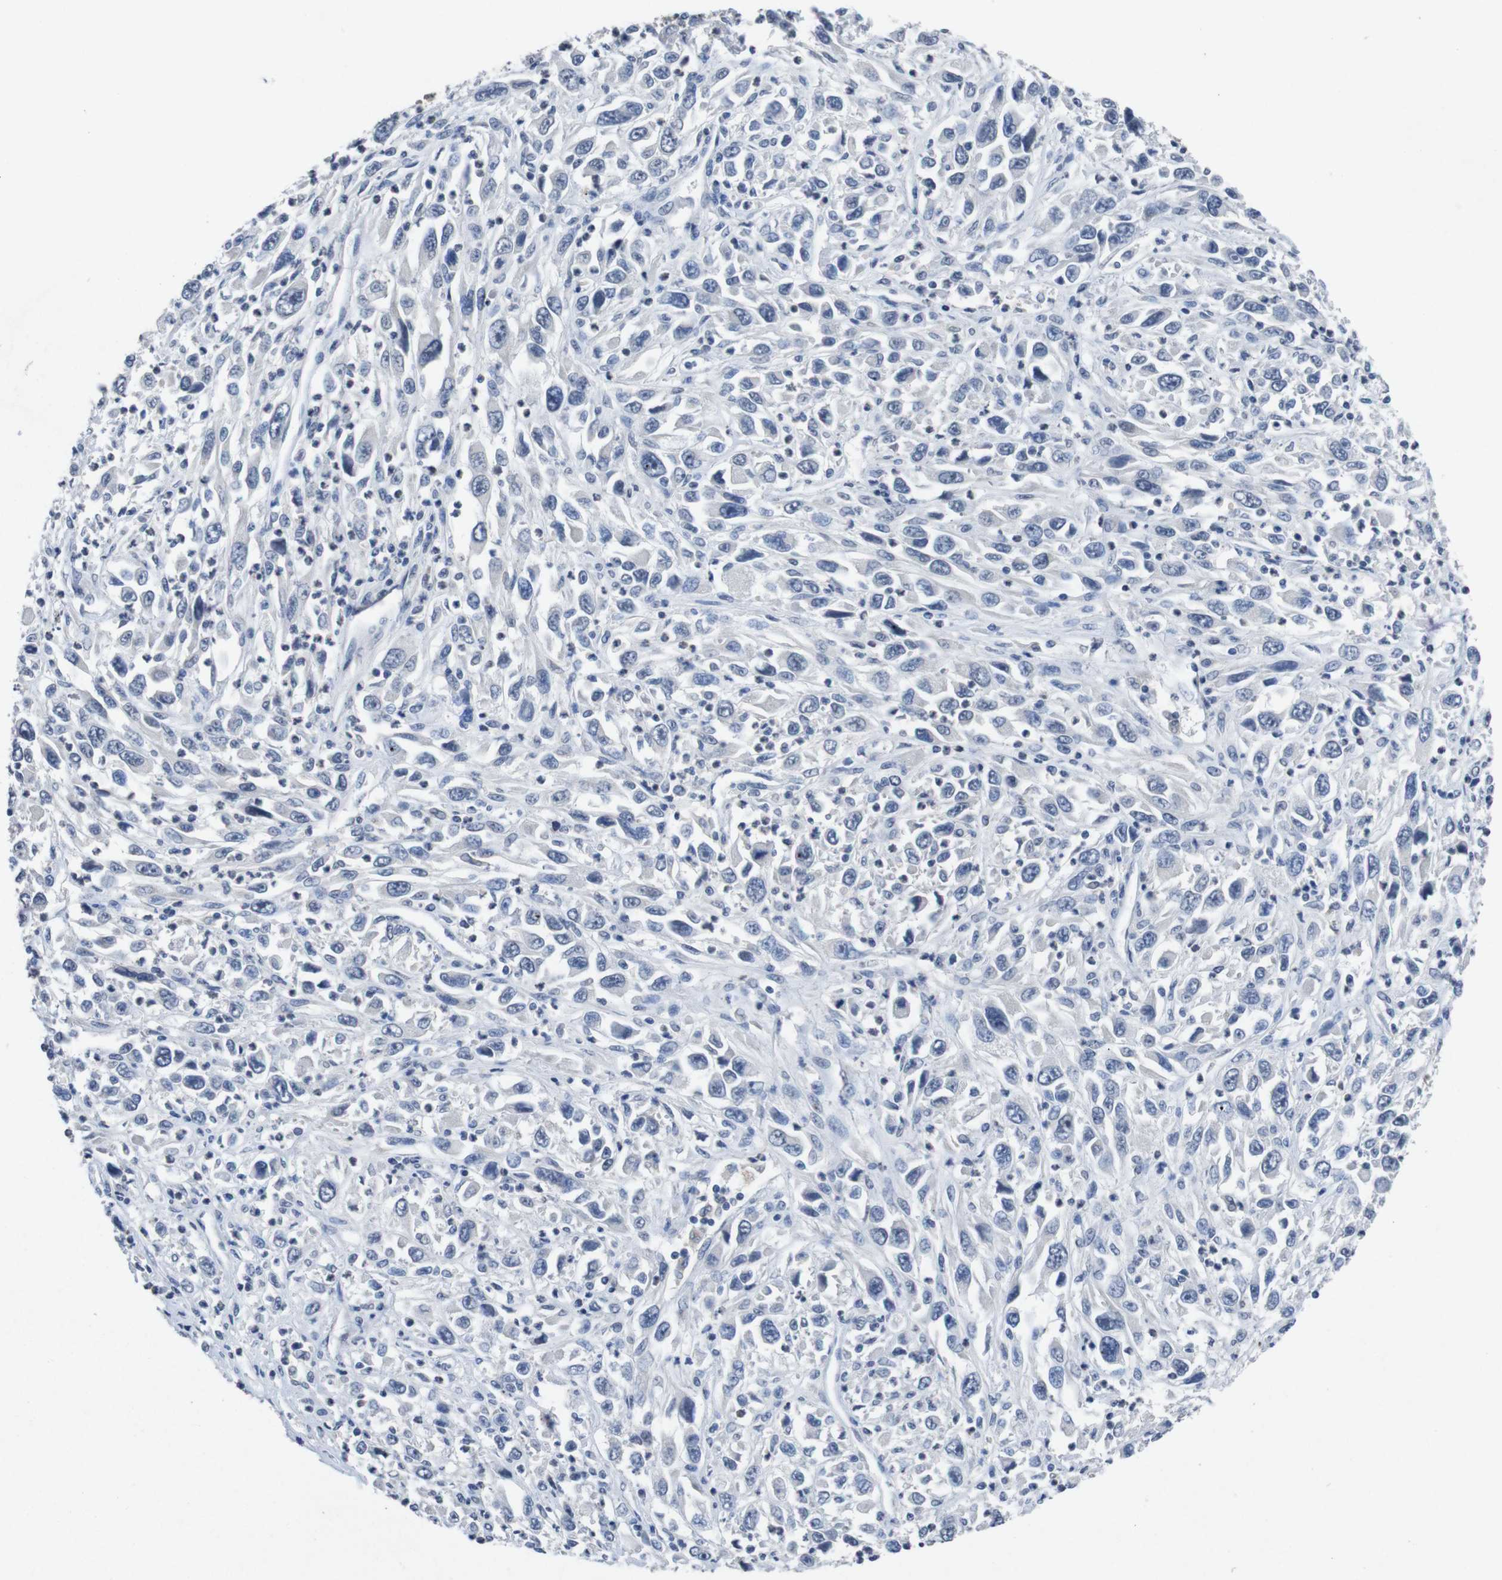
{"staining": {"intensity": "negative", "quantity": "none", "location": "none"}, "tissue": "melanoma", "cell_type": "Tumor cells", "image_type": "cancer", "snomed": [{"axis": "morphology", "description": "Malignant melanoma, Metastatic site"}, {"axis": "topography", "description": "Skin"}], "caption": "Tumor cells show no significant positivity in malignant melanoma (metastatic site).", "gene": "AKT3", "patient": {"sex": "female", "age": 56}}